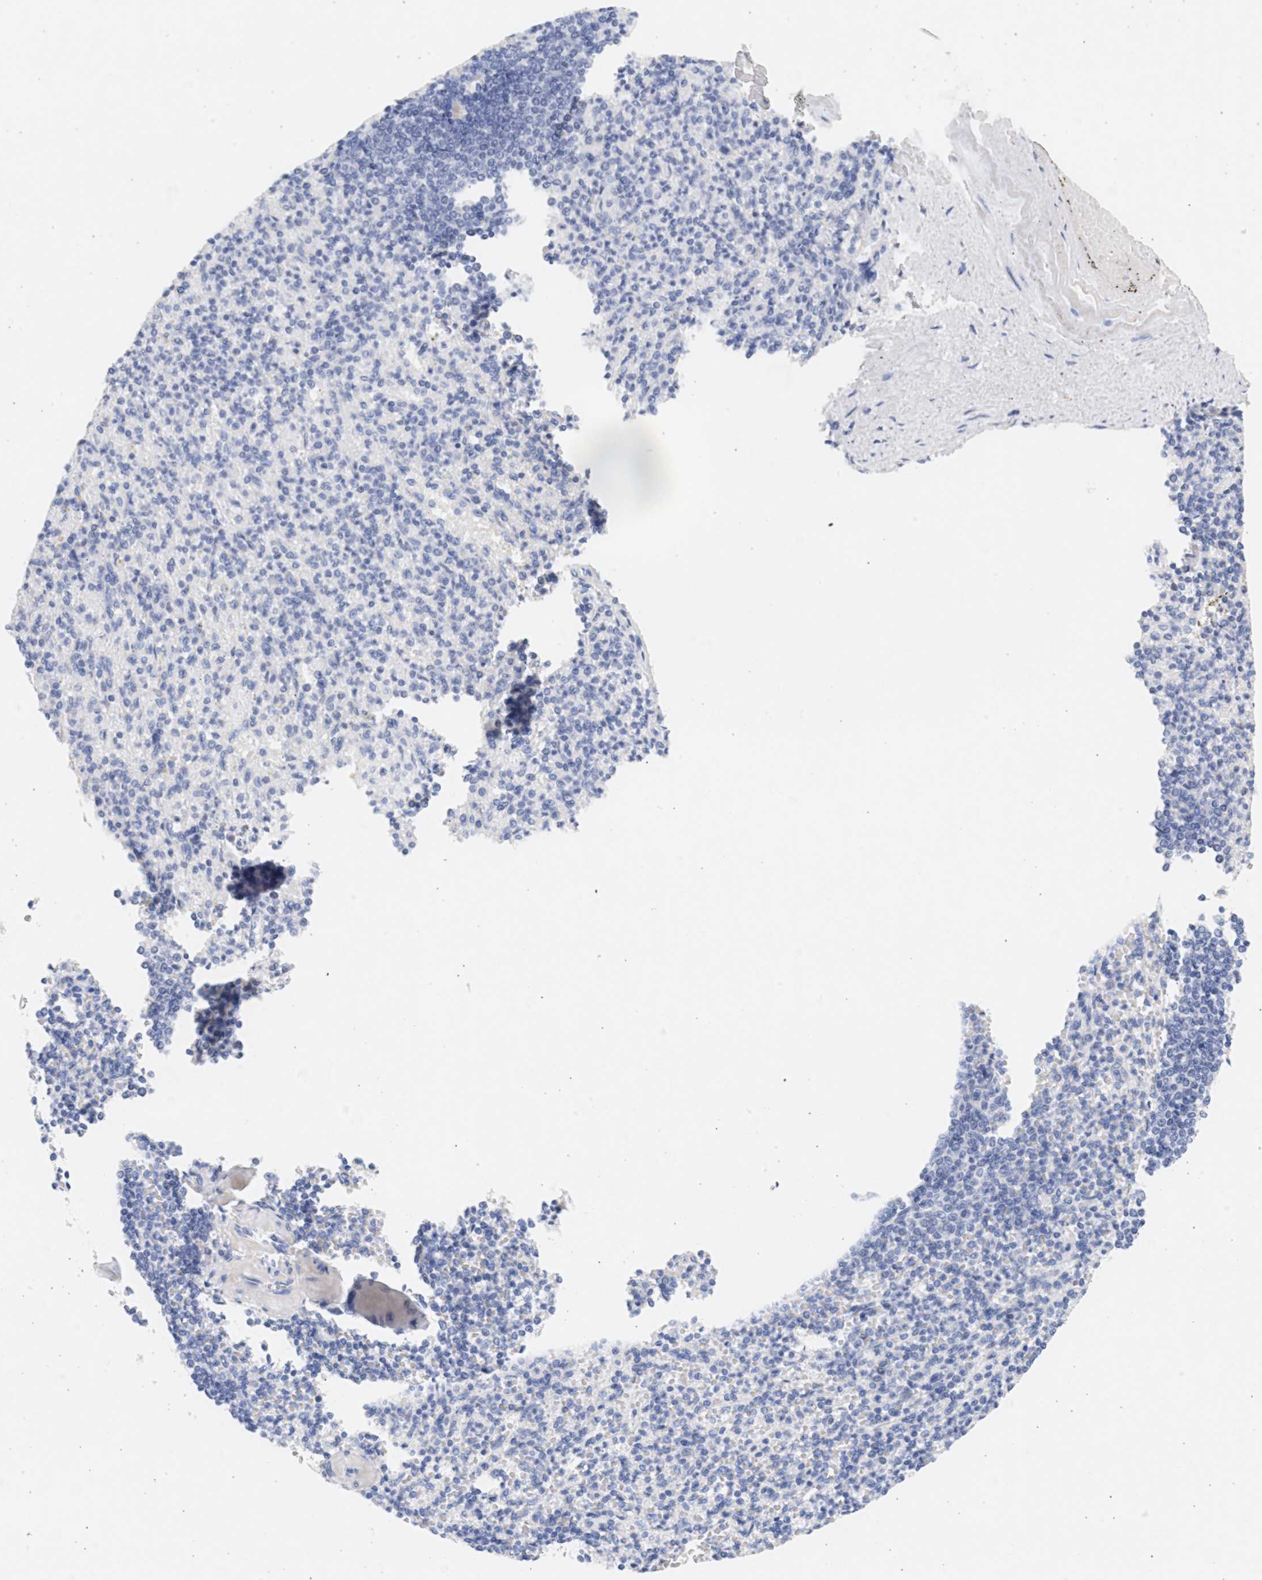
{"staining": {"intensity": "negative", "quantity": "none", "location": "none"}, "tissue": "spleen", "cell_type": "Cells in red pulp", "image_type": "normal", "snomed": [{"axis": "morphology", "description": "Normal tissue, NOS"}, {"axis": "topography", "description": "Spleen"}], "caption": "Protein analysis of unremarkable spleen exhibits no significant expression in cells in red pulp.", "gene": "SPATA3", "patient": {"sex": "female", "age": 74}}